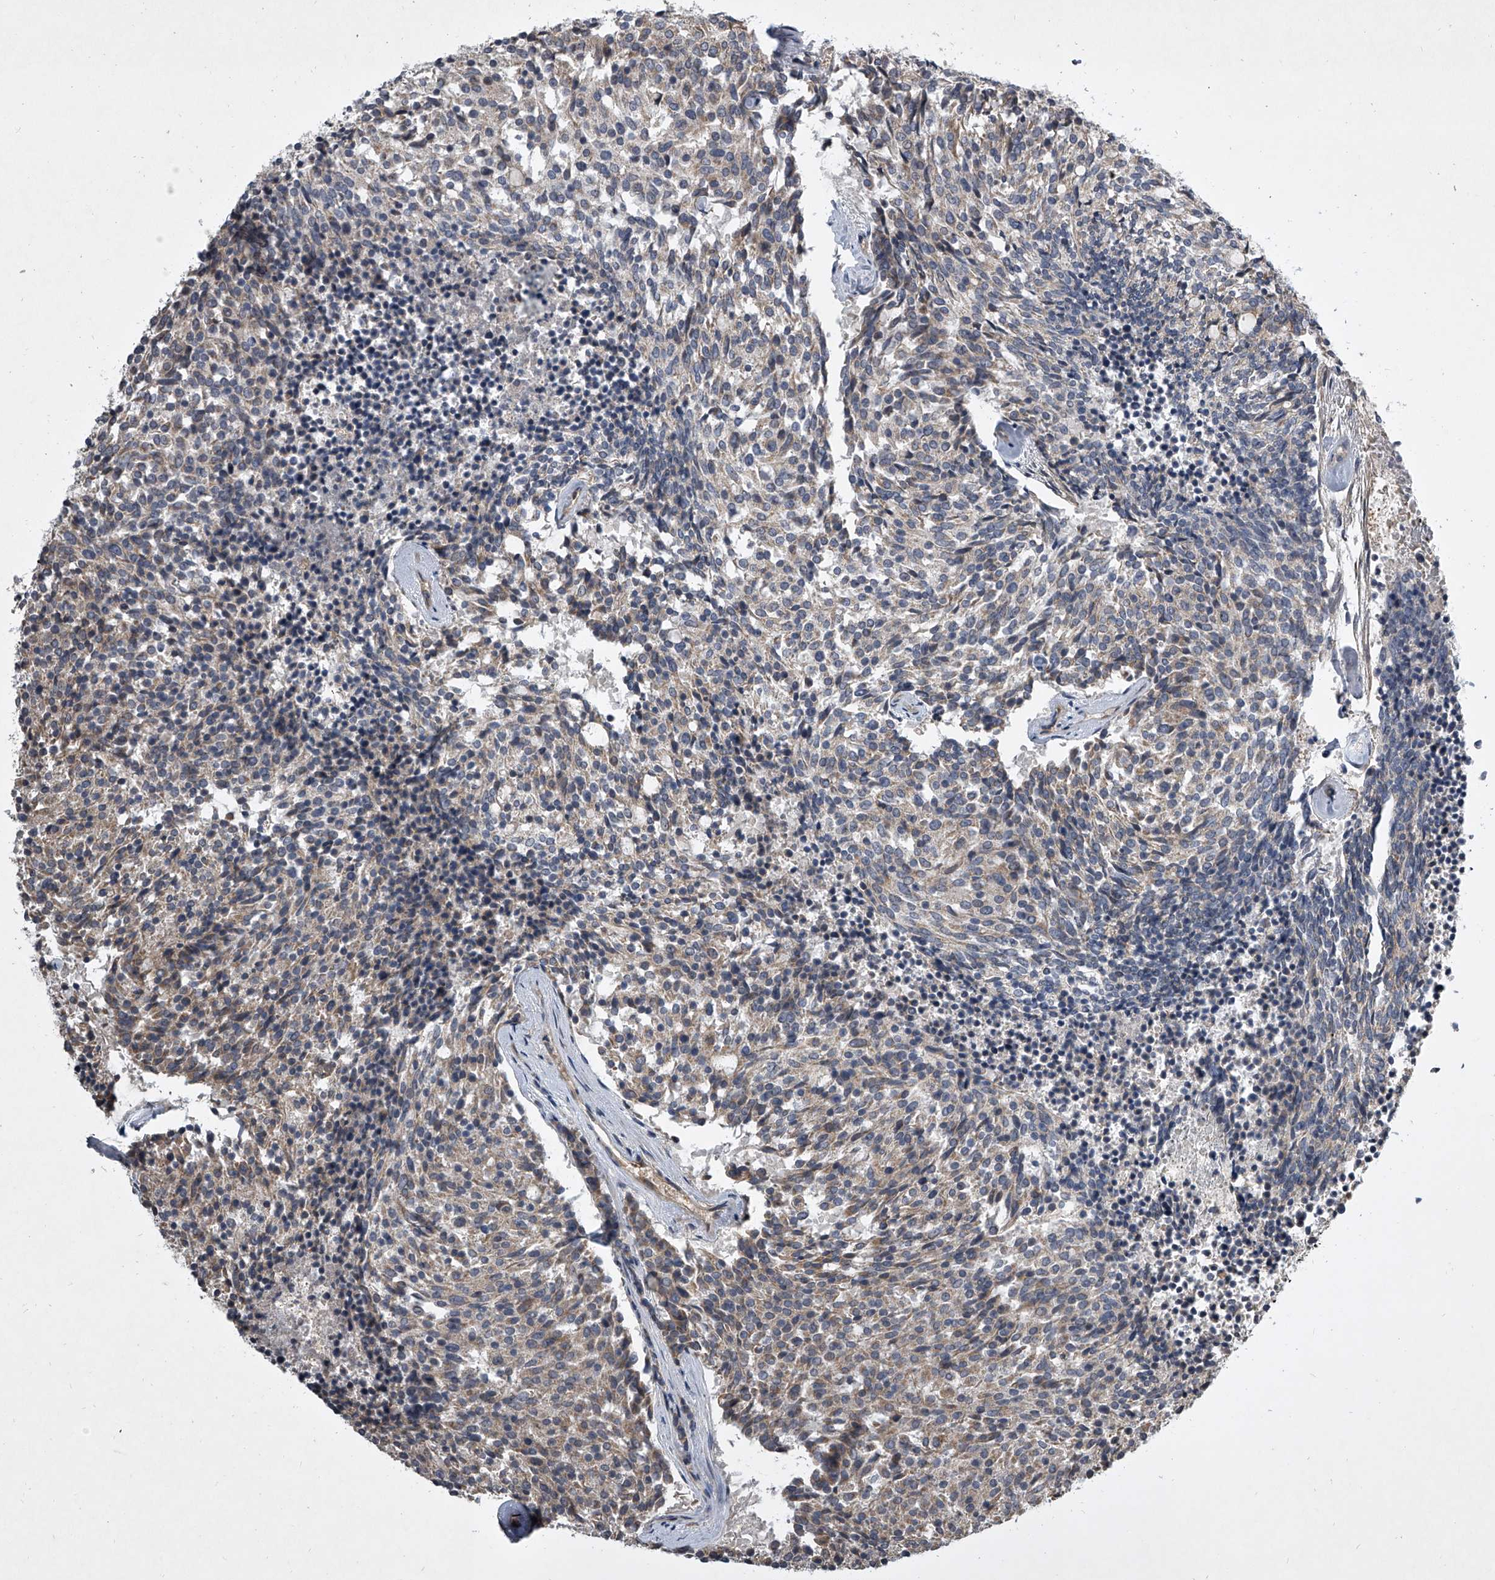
{"staining": {"intensity": "weak", "quantity": "<25%", "location": "cytoplasmic/membranous"}, "tissue": "carcinoid", "cell_type": "Tumor cells", "image_type": "cancer", "snomed": [{"axis": "morphology", "description": "Carcinoid, malignant, NOS"}, {"axis": "topography", "description": "Pancreas"}], "caption": "An image of carcinoid stained for a protein reveals no brown staining in tumor cells.", "gene": "NFS1", "patient": {"sex": "female", "age": 54}}